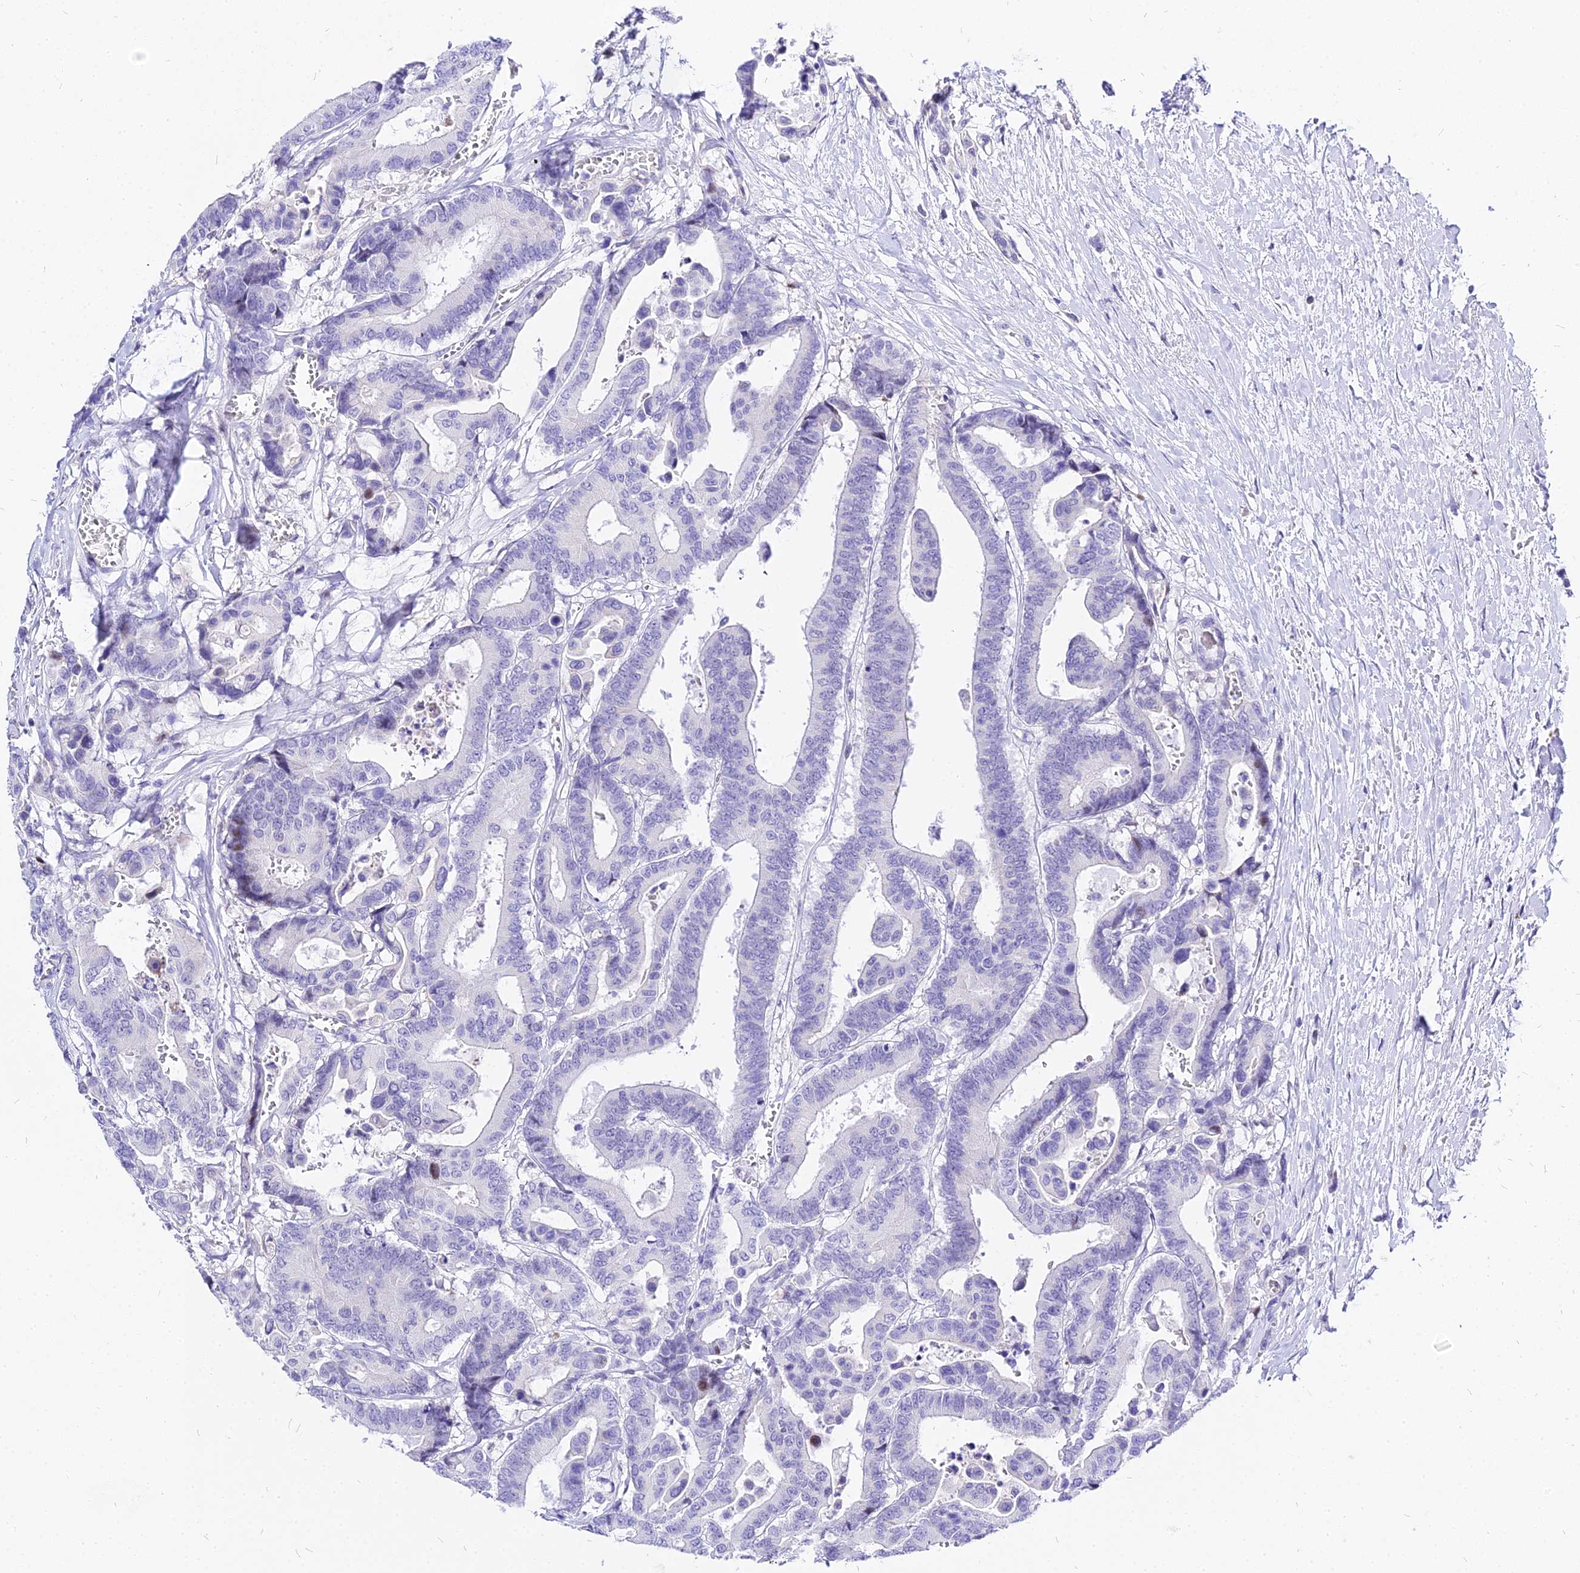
{"staining": {"intensity": "negative", "quantity": "none", "location": "none"}, "tissue": "colorectal cancer", "cell_type": "Tumor cells", "image_type": "cancer", "snomed": [{"axis": "morphology", "description": "Normal tissue, NOS"}, {"axis": "morphology", "description": "Adenocarcinoma, NOS"}, {"axis": "topography", "description": "Colon"}], "caption": "An immunohistochemistry image of colorectal cancer is shown. There is no staining in tumor cells of colorectal cancer.", "gene": "CARD18", "patient": {"sex": "male", "age": 82}}